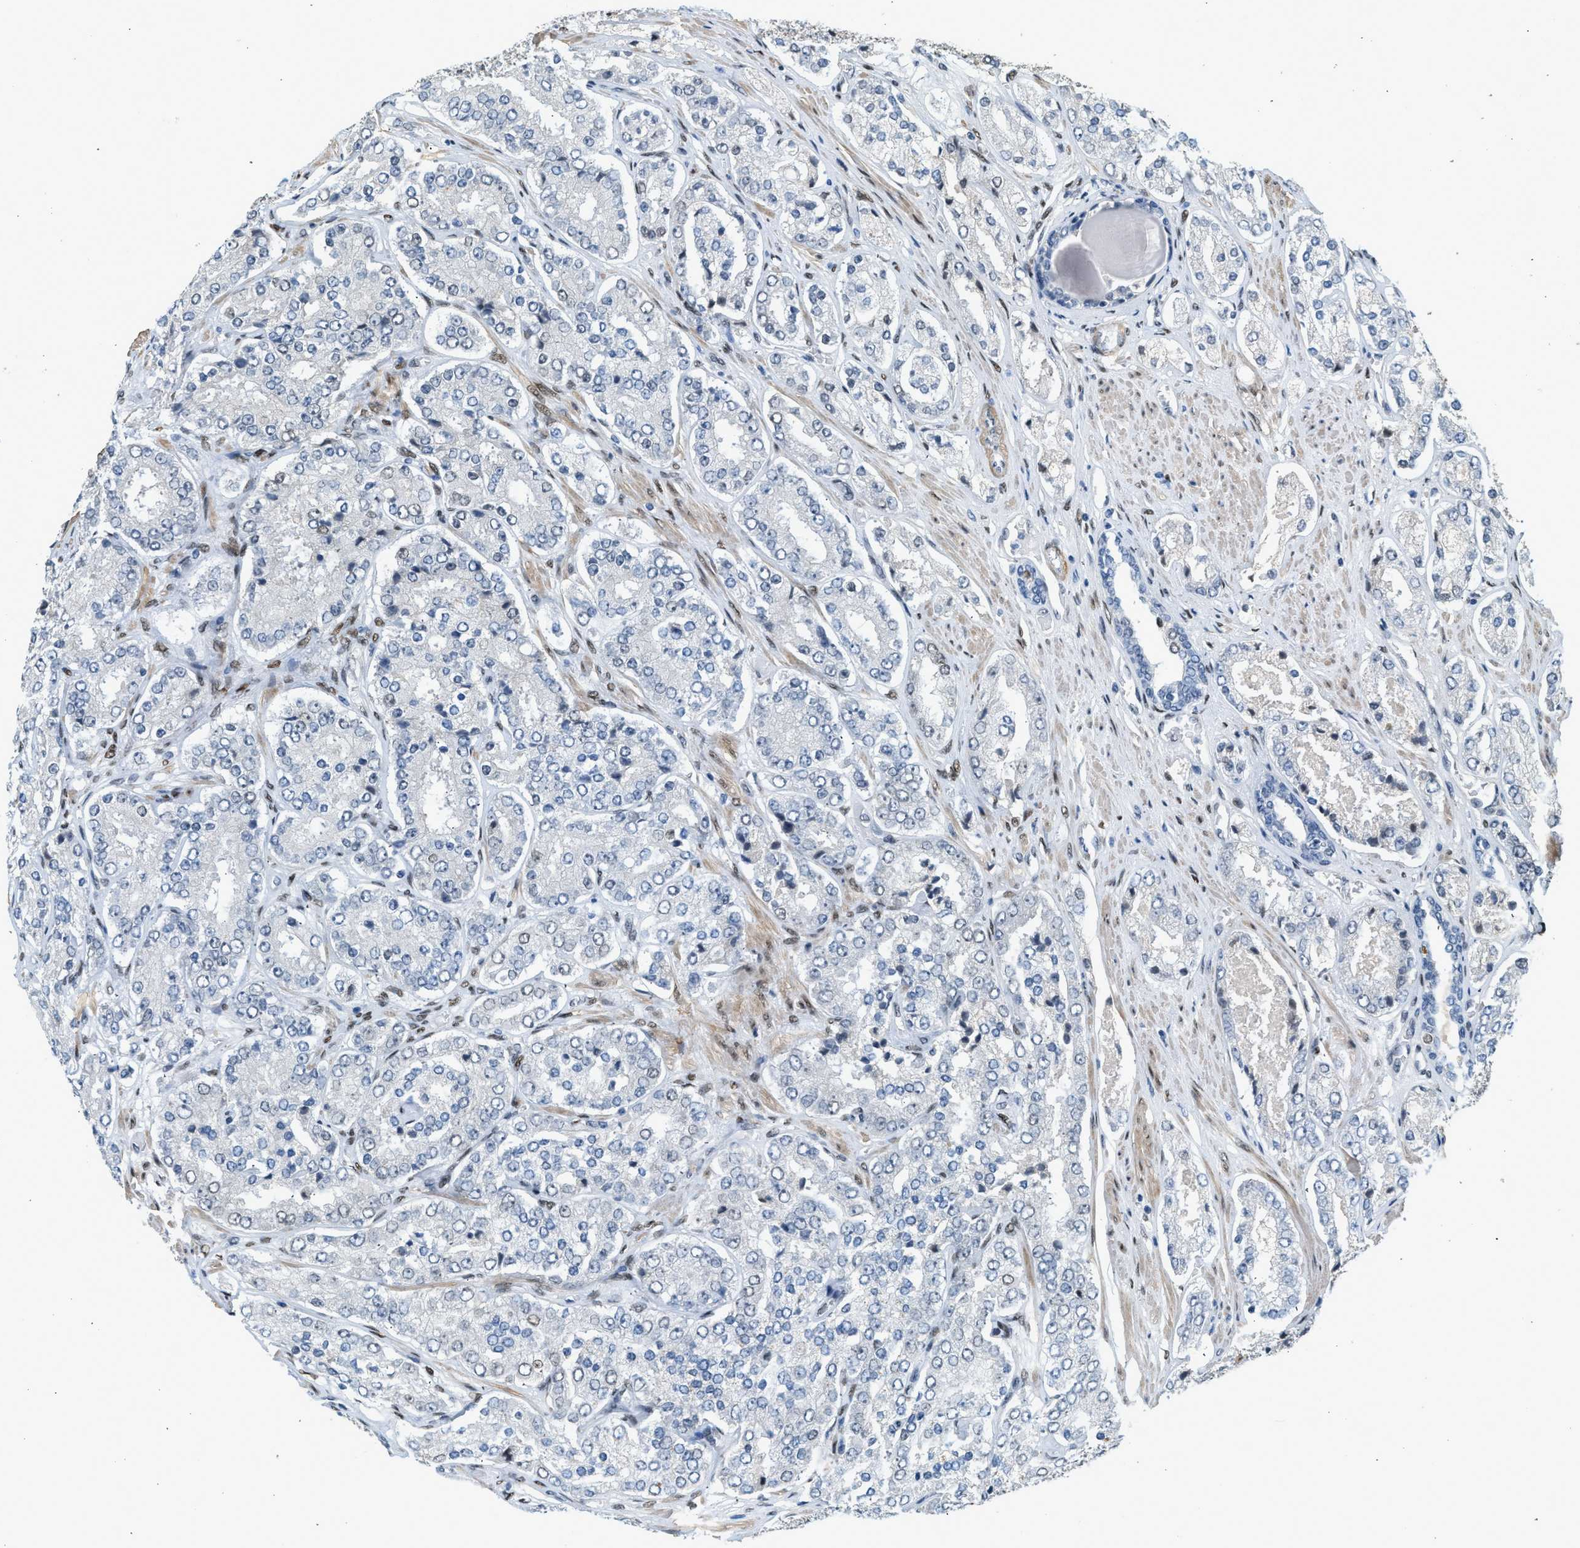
{"staining": {"intensity": "negative", "quantity": "none", "location": "none"}, "tissue": "prostate cancer", "cell_type": "Tumor cells", "image_type": "cancer", "snomed": [{"axis": "morphology", "description": "Adenocarcinoma, High grade"}, {"axis": "topography", "description": "Prostate"}], "caption": "A histopathology image of human prostate cancer (adenocarcinoma (high-grade)) is negative for staining in tumor cells.", "gene": "ZBTB20", "patient": {"sex": "male", "age": 65}}